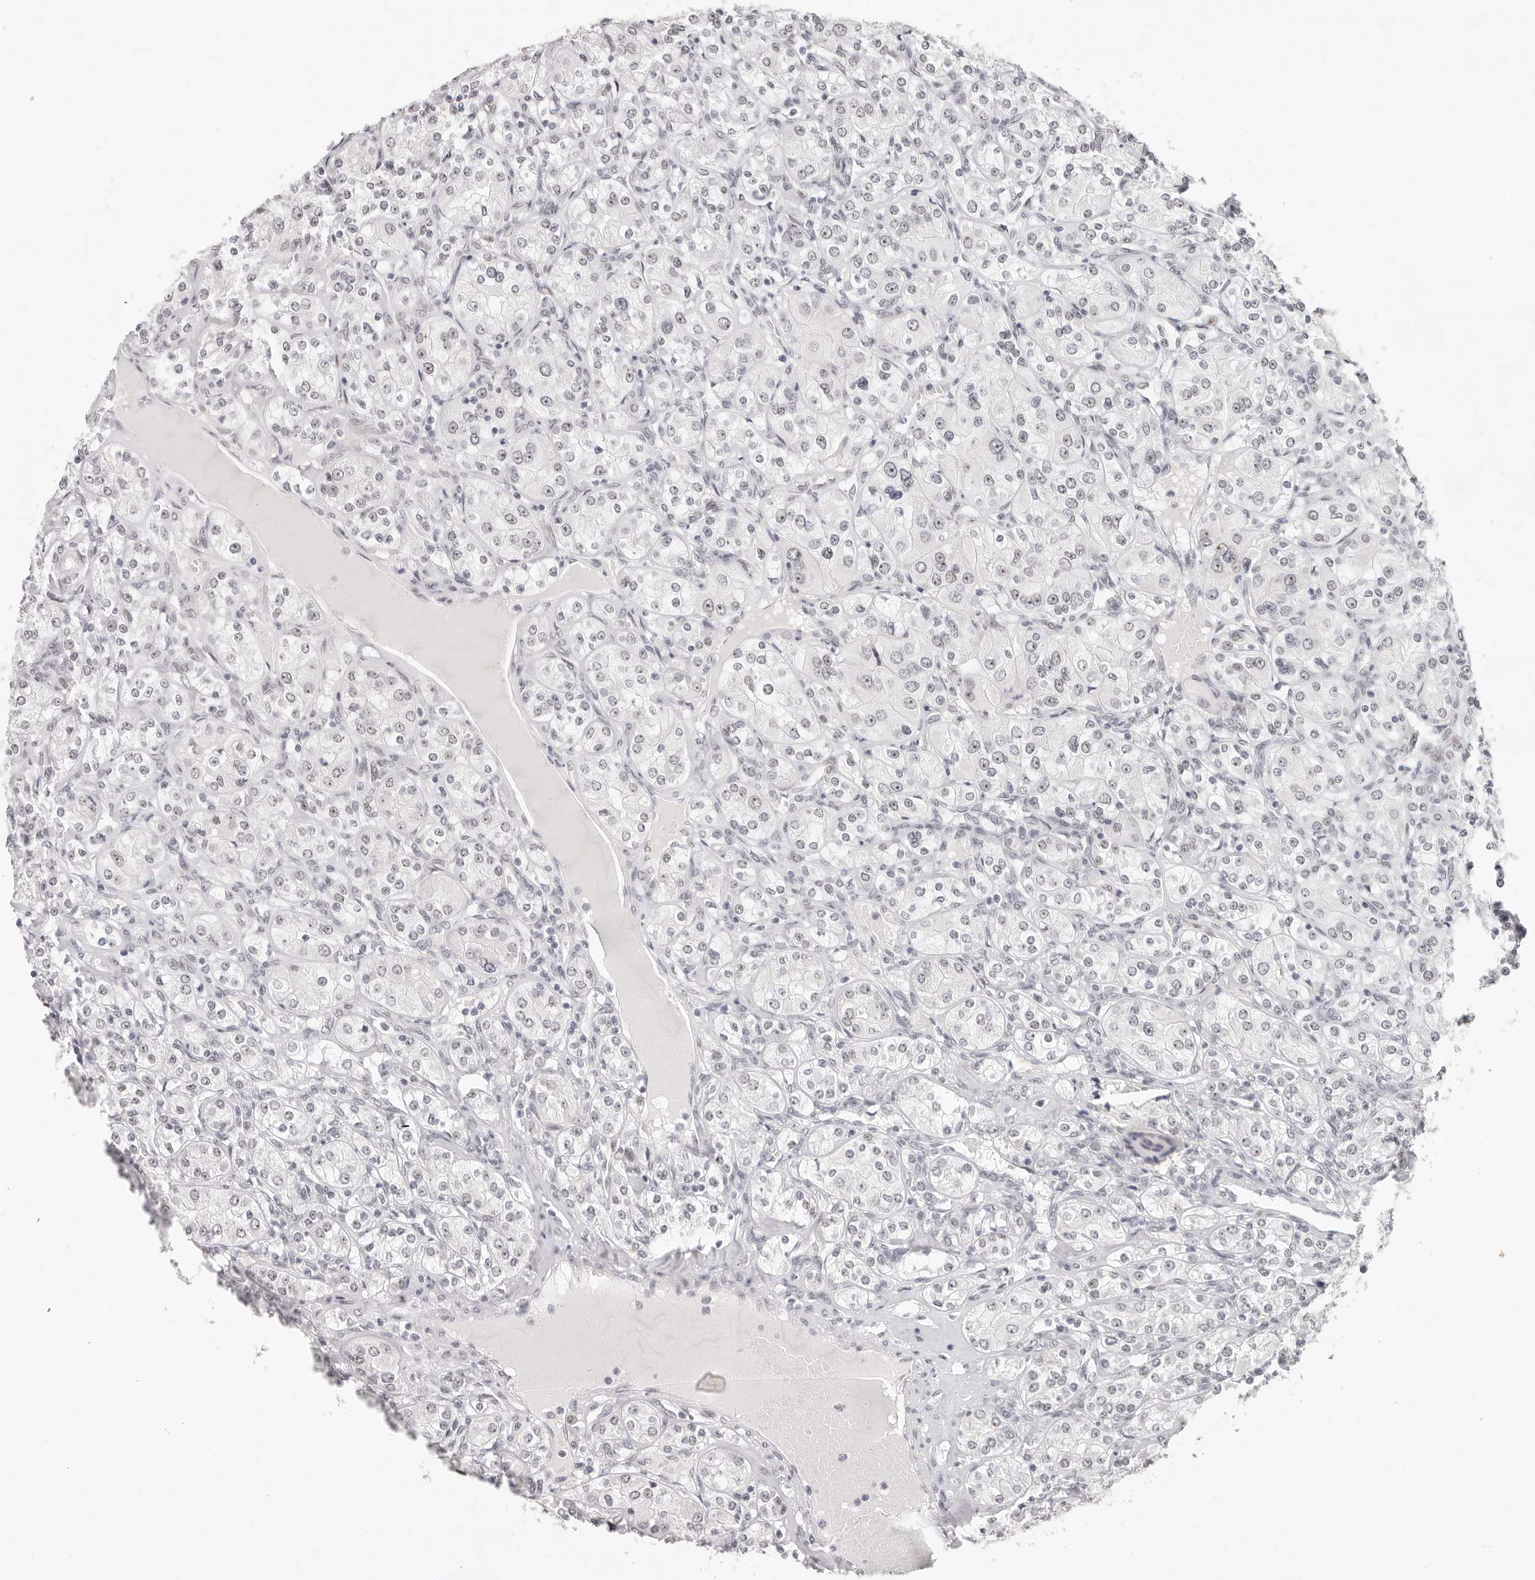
{"staining": {"intensity": "weak", "quantity": "25%-75%", "location": "nuclear"}, "tissue": "renal cancer", "cell_type": "Tumor cells", "image_type": "cancer", "snomed": [{"axis": "morphology", "description": "Adenocarcinoma, NOS"}, {"axis": "topography", "description": "Kidney"}], "caption": "Tumor cells demonstrate low levels of weak nuclear staining in approximately 25%-75% of cells in human adenocarcinoma (renal).", "gene": "LARP7", "patient": {"sex": "male", "age": 77}}